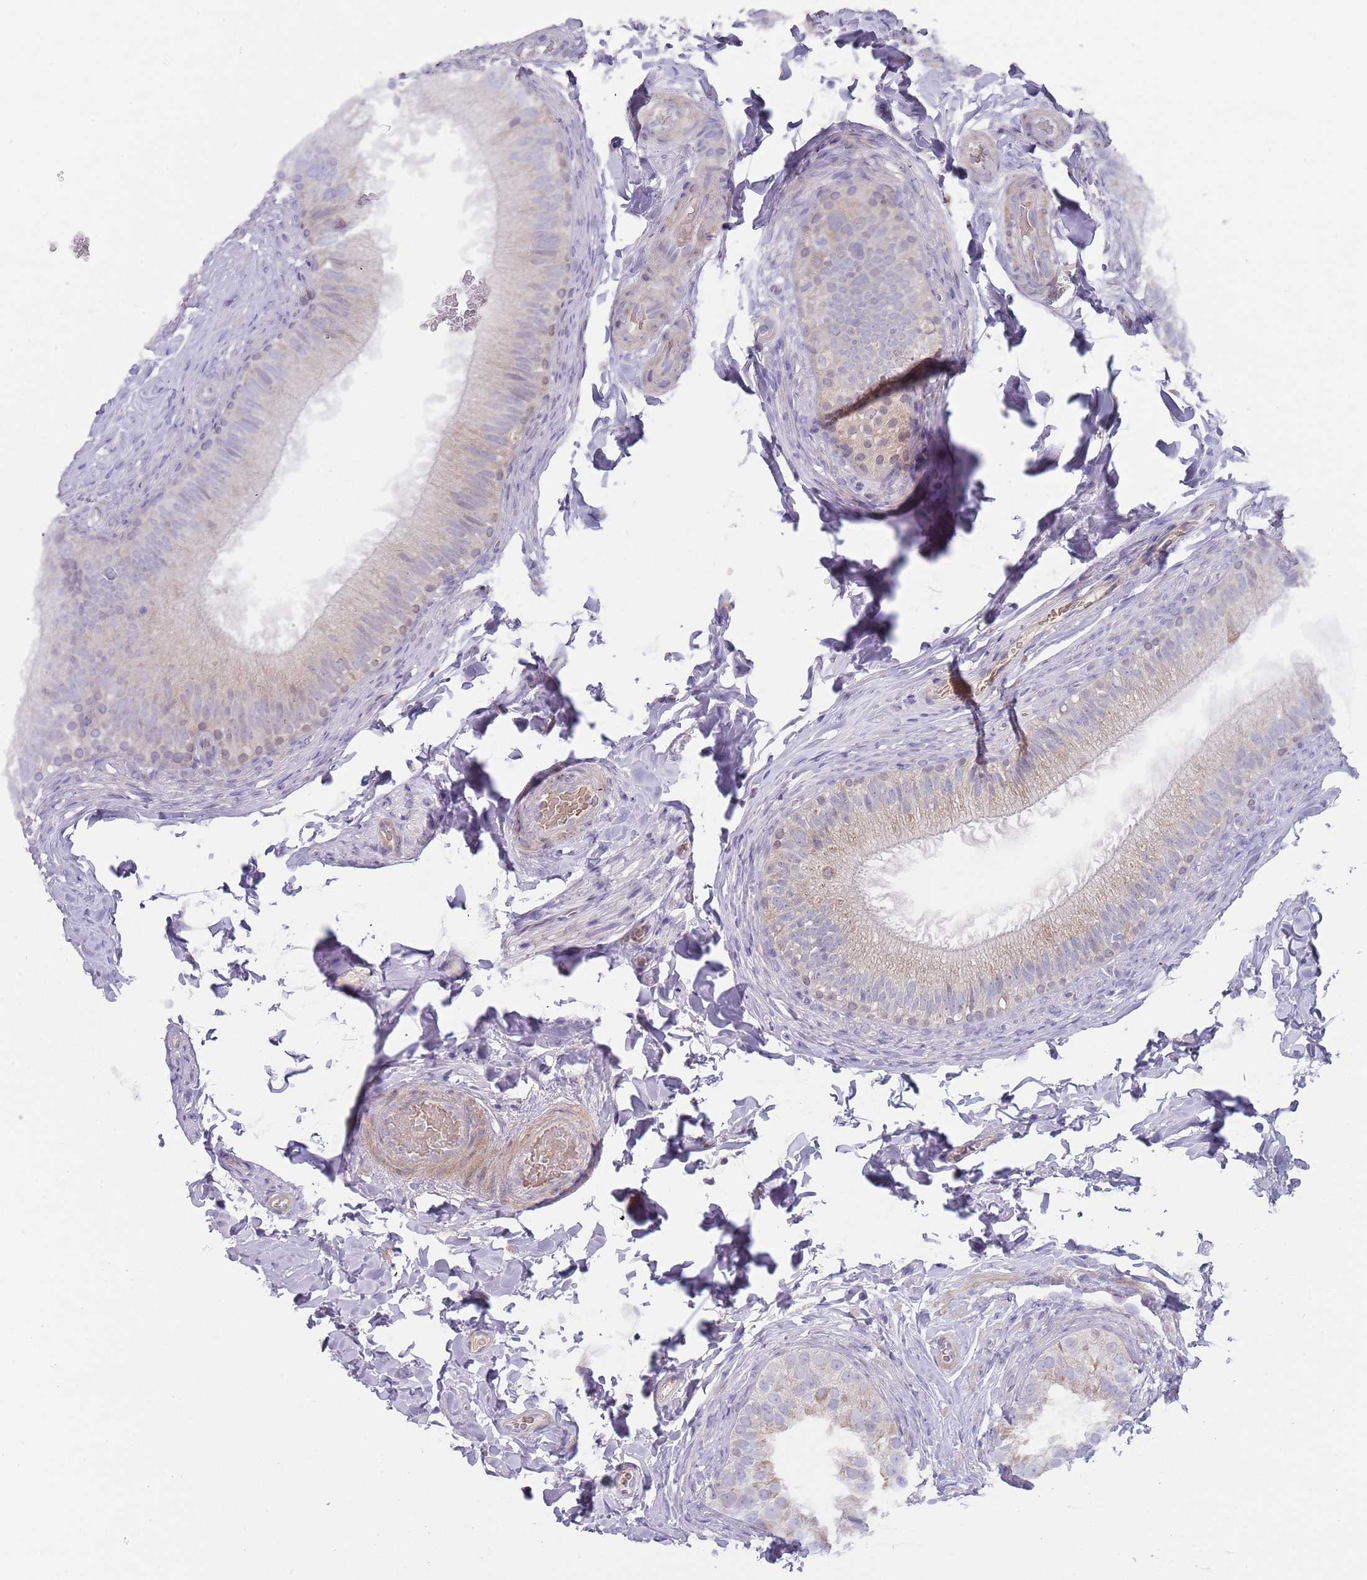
{"staining": {"intensity": "weak", "quantity": "<25%", "location": "cytoplasmic/membranous"}, "tissue": "epididymis", "cell_type": "Glandular cells", "image_type": "normal", "snomed": [{"axis": "morphology", "description": "Normal tissue, NOS"}, {"axis": "topography", "description": "Epididymis"}], "caption": "Micrograph shows no significant protein staining in glandular cells of benign epididymis. (DAB (3,3'-diaminobenzidine) immunohistochemistry (IHC) visualized using brightfield microscopy, high magnification).", "gene": "PRAC1", "patient": {"sex": "male", "age": 49}}